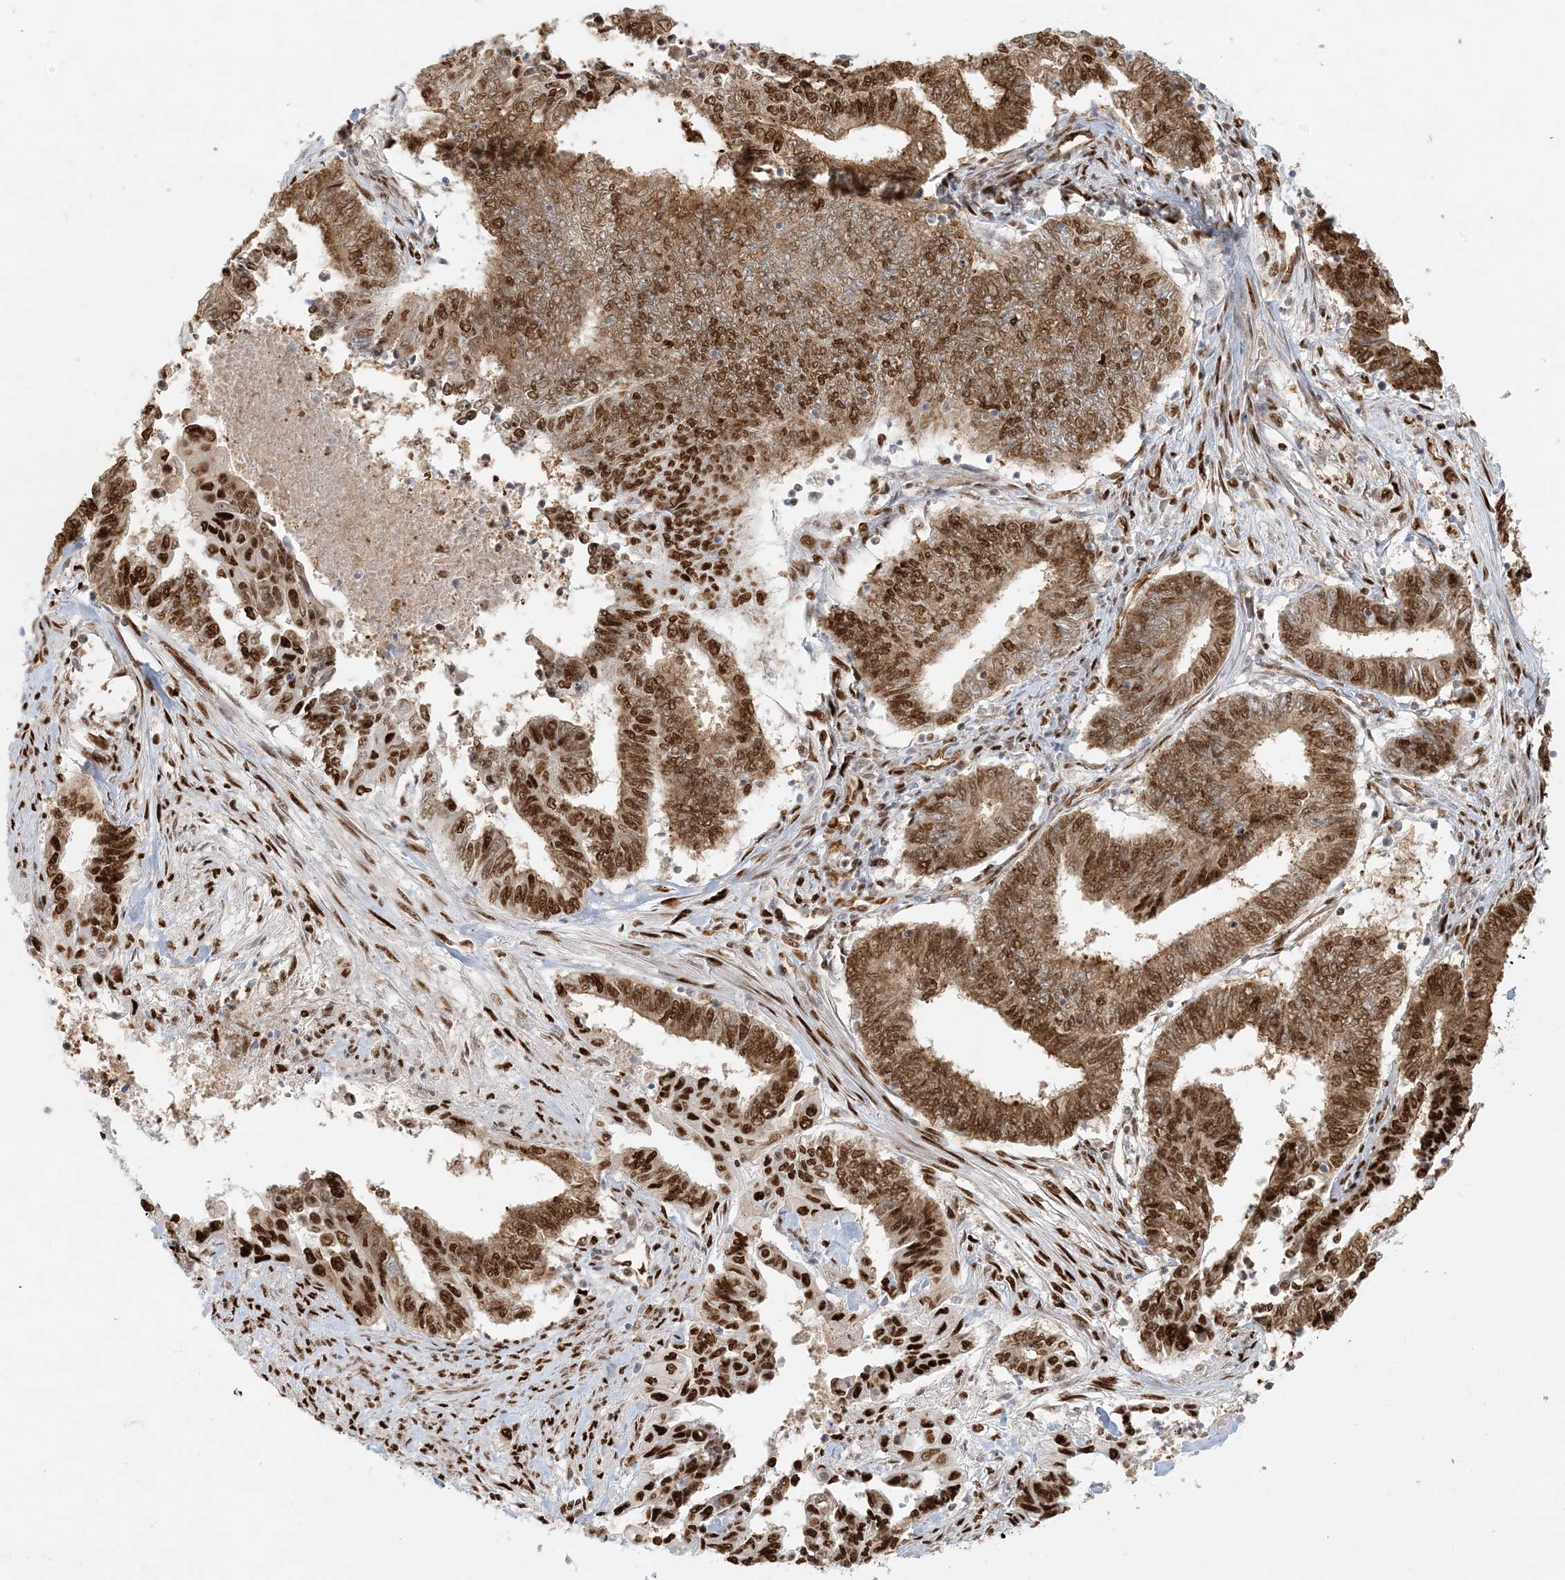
{"staining": {"intensity": "moderate", "quantity": ">75%", "location": "cytoplasmic/membranous,nuclear"}, "tissue": "endometrial cancer", "cell_type": "Tumor cells", "image_type": "cancer", "snomed": [{"axis": "morphology", "description": "Adenocarcinoma, NOS"}, {"axis": "topography", "description": "Uterus"}, {"axis": "topography", "description": "Endometrium"}], "caption": "Endometrial cancer (adenocarcinoma) stained for a protein (brown) shows moderate cytoplasmic/membranous and nuclear positive expression in about >75% of tumor cells.", "gene": "CKS2", "patient": {"sex": "female", "age": 70}}